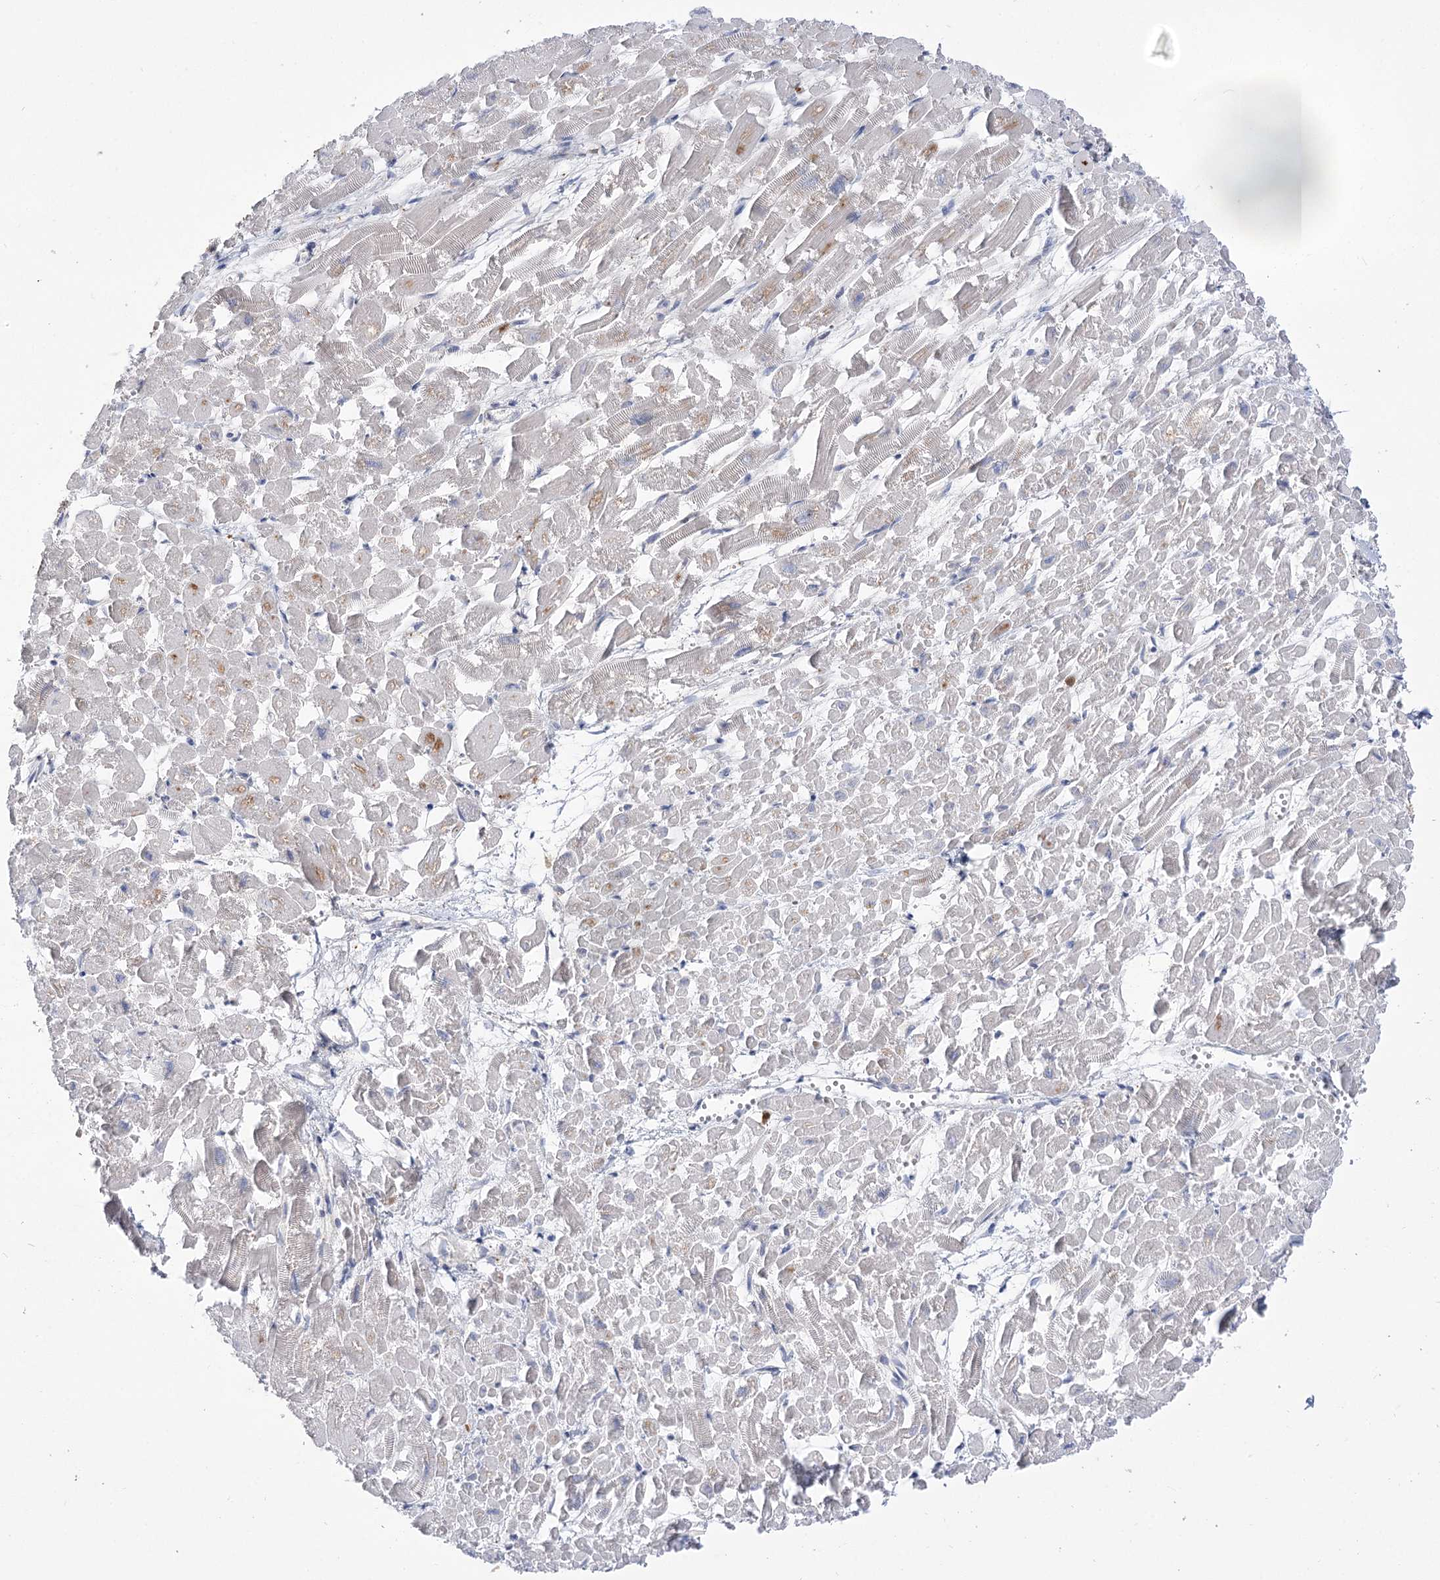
{"staining": {"intensity": "negative", "quantity": "none", "location": "none"}, "tissue": "heart muscle", "cell_type": "Cardiomyocytes", "image_type": "normal", "snomed": [{"axis": "morphology", "description": "Normal tissue, NOS"}, {"axis": "topography", "description": "Heart"}], "caption": "High power microscopy histopathology image of an IHC image of unremarkable heart muscle, revealing no significant expression in cardiomyocytes.", "gene": "SIAE", "patient": {"sex": "male", "age": 54}}